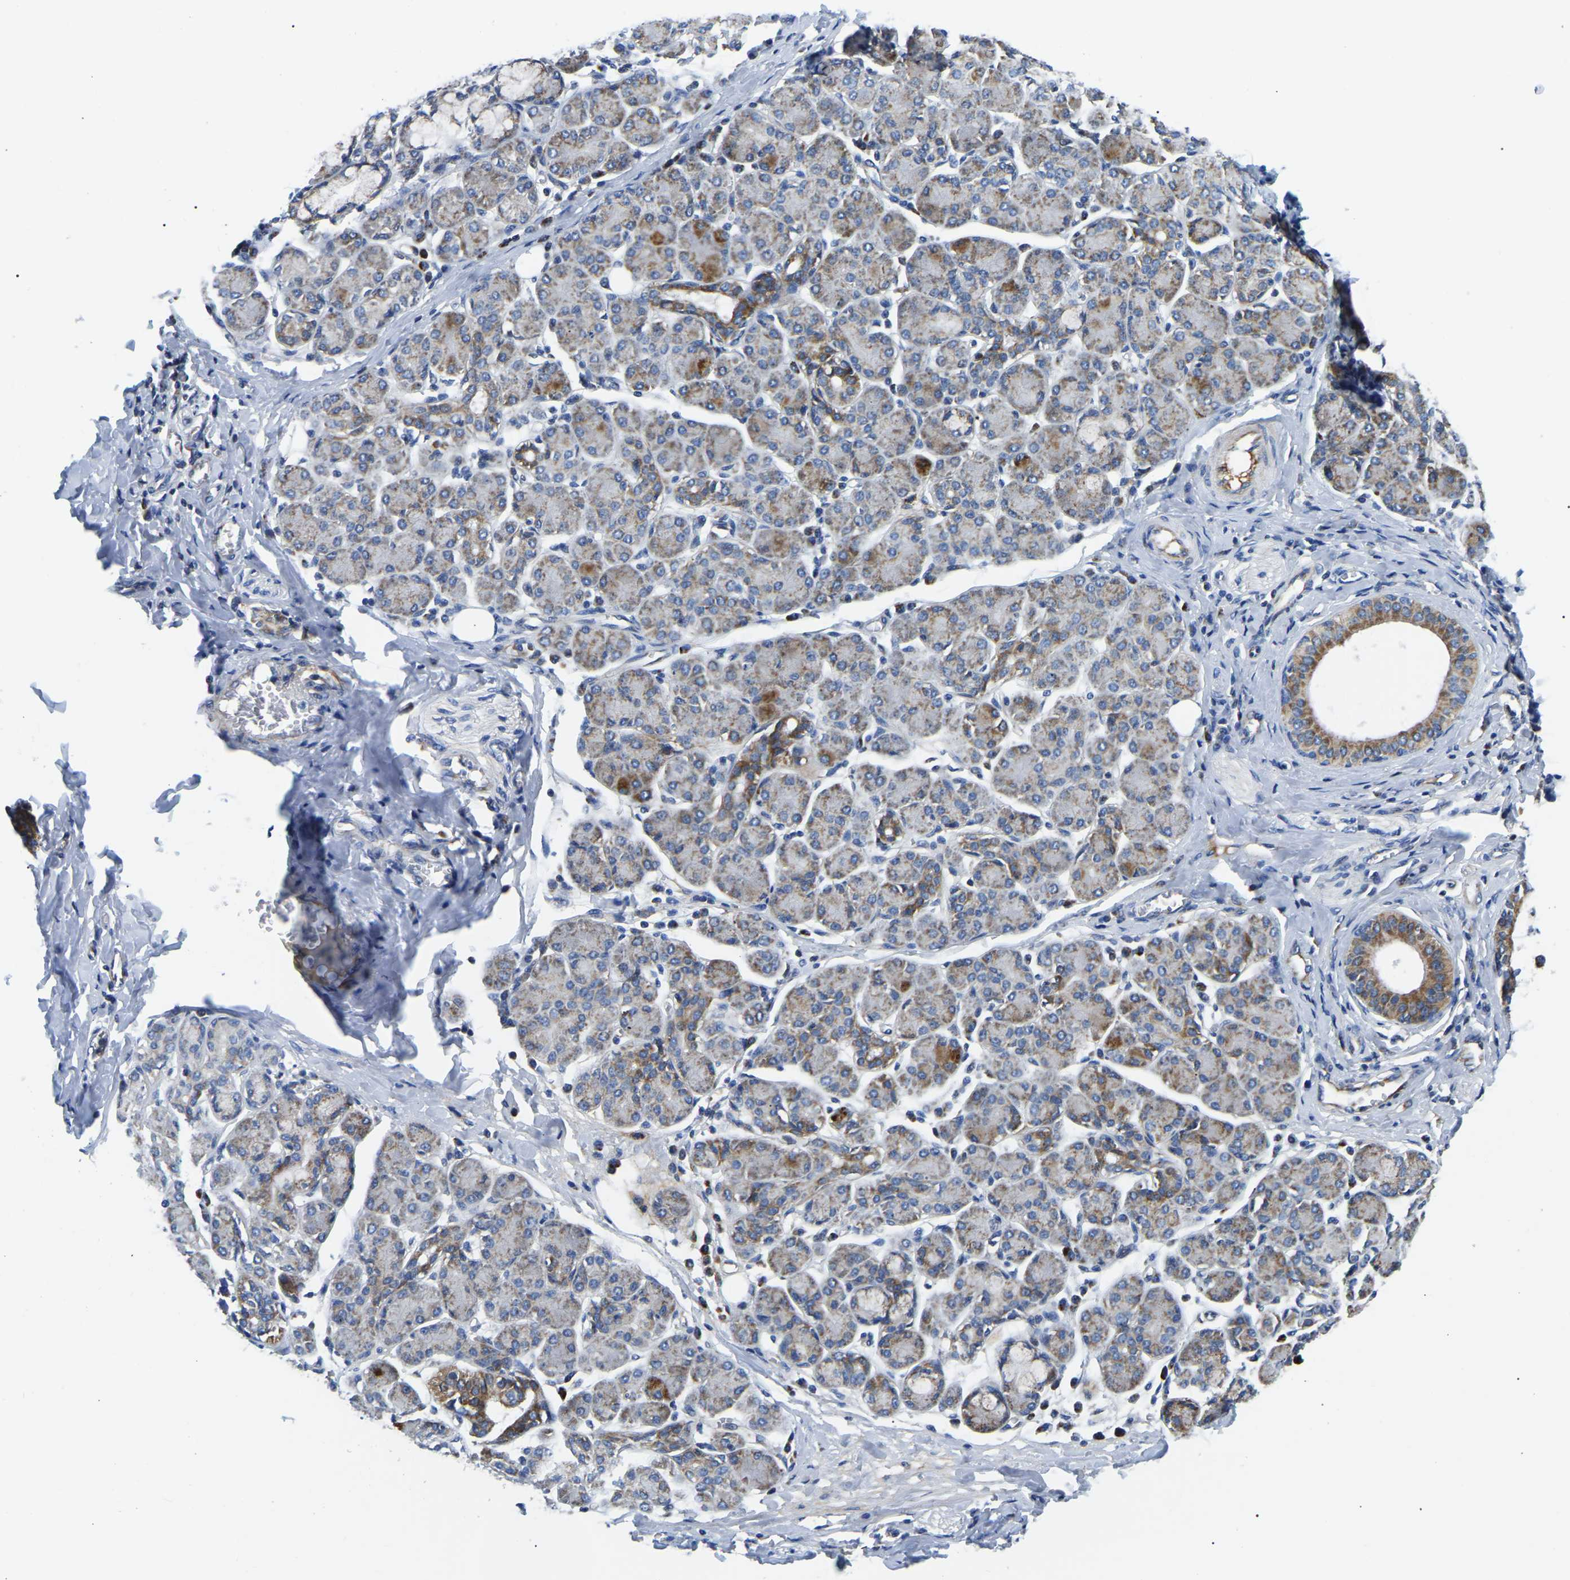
{"staining": {"intensity": "moderate", "quantity": "25%-75%", "location": "cytoplasmic/membranous"}, "tissue": "salivary gland", "cell_type": "Glandular cells", "image_type": "normal", "snomed": [{"axis": "morphology", "description": "Normal tissue, NOS"}, {"axis": "morphology", "description": "Inflammation, NOS"}, {"axis": "topography", "description": "Lymph node"}, {"axis": "topography", "description": "Salivary gland"}], "caption": "Normal salivary gland exhibits moderate cytoplasmic/membranous staining in about 25%-75% of glandular cells, visualized by immunohistochemistry. The staining is performed using DAB (3,3'-diaminobenzidine) brown chromogen to label protein expression. The nuclei are counter-stained blue using hematoxylin.", "gene": "PPM1E", "patient": {"sex": "male", "age": 3}}